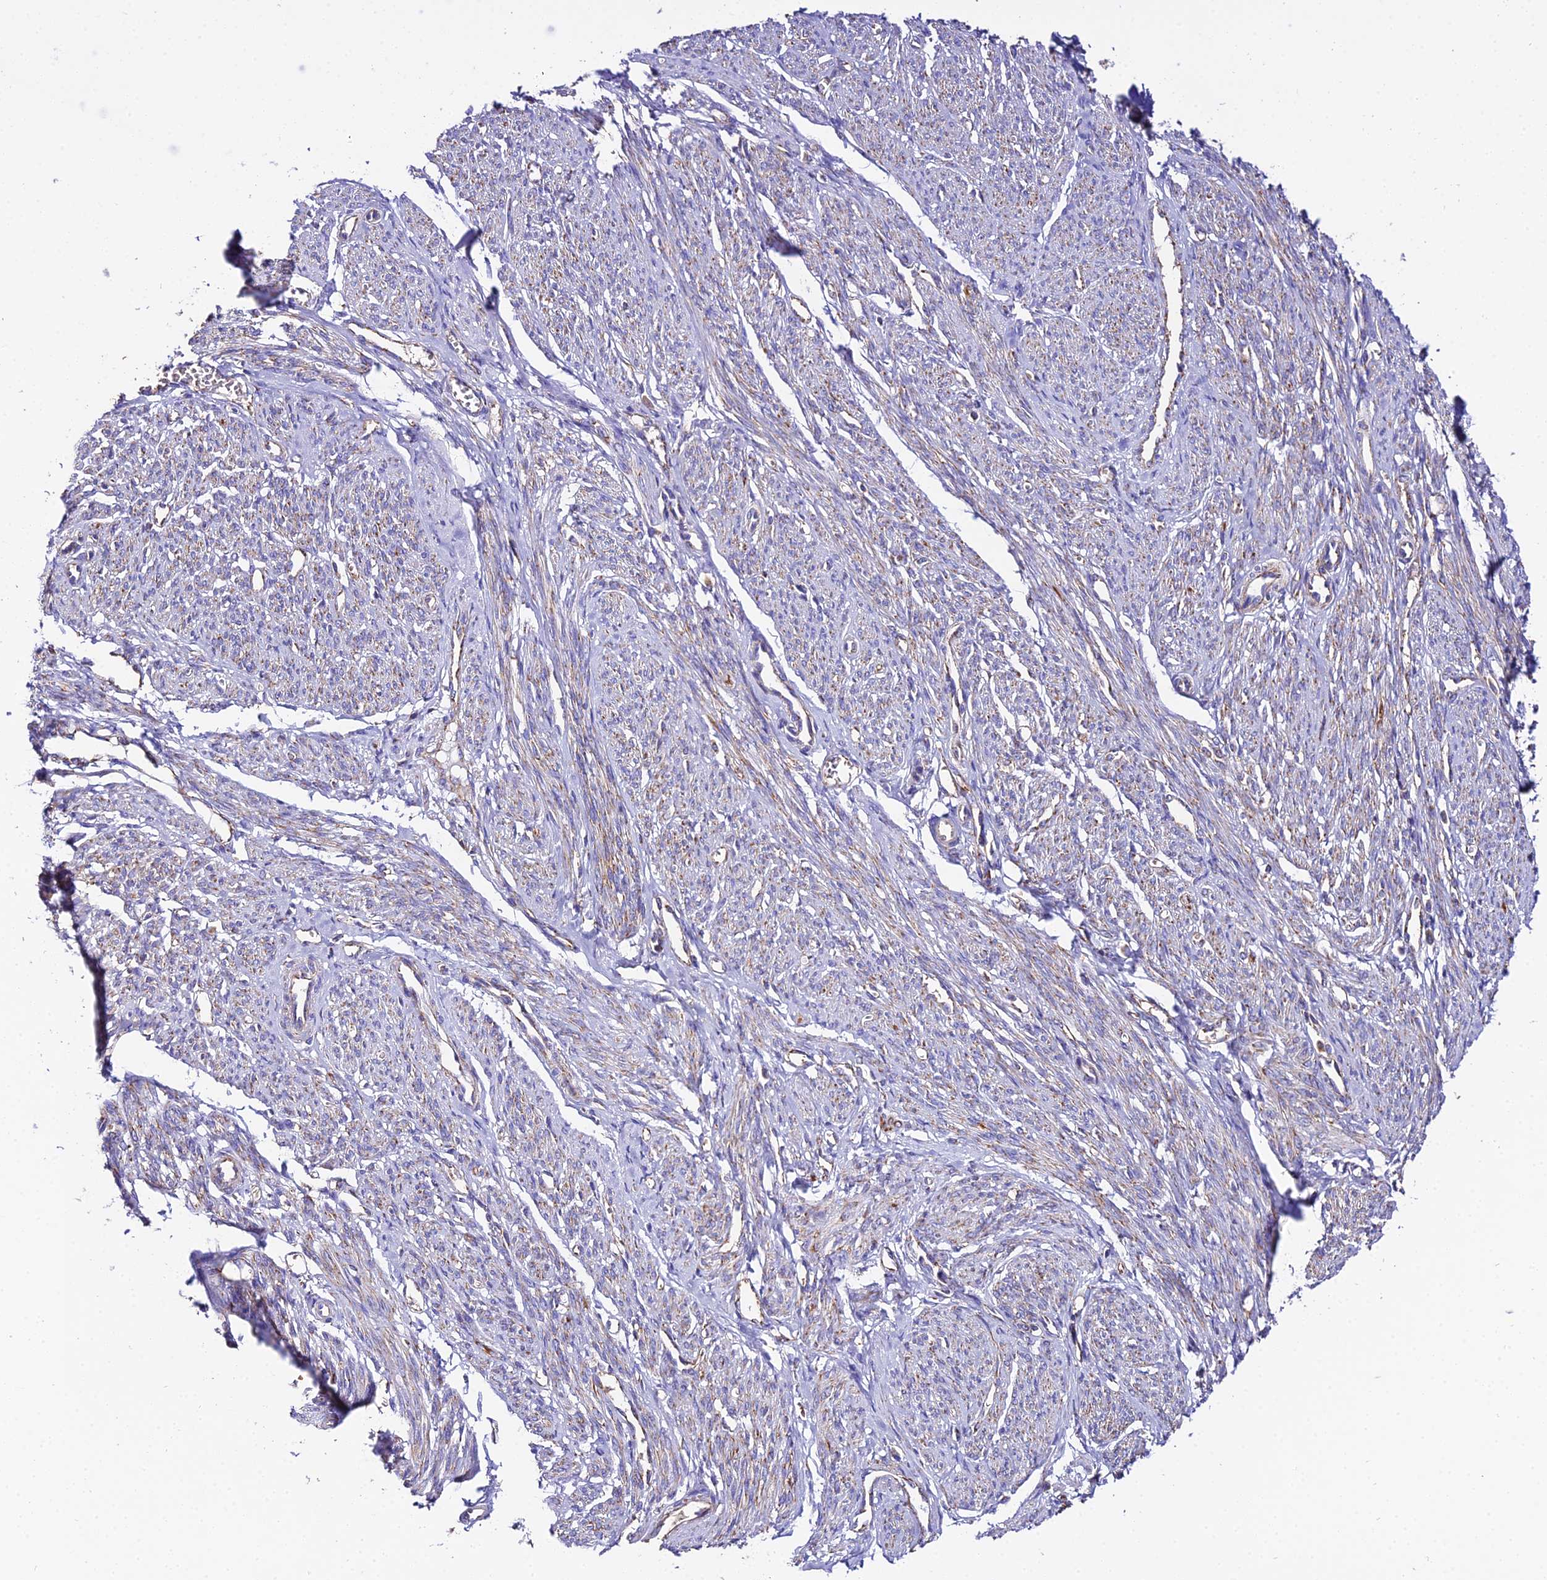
{"staining": {"intensity": "weak", "quantity": "25%-75%", "location": "cytoplasmic/membranous"}, "tissue": "smooth muscle", "cell_type": "Smooth muscle cells", "image_type": "normal", "snomed": [{"axis": "morphology", "description": "Normal tissue, NOS"}, {"axis": "topography", "description": "Smooth muscle"}], "caption": "Unremarkable smooth muscle reveals weak cytoplasmic/membranous positivity in approximately 25%-75% of smooth muscle cells.", "gene": "OCIAD1", "patient": {"sex": "female", "age": 65}}